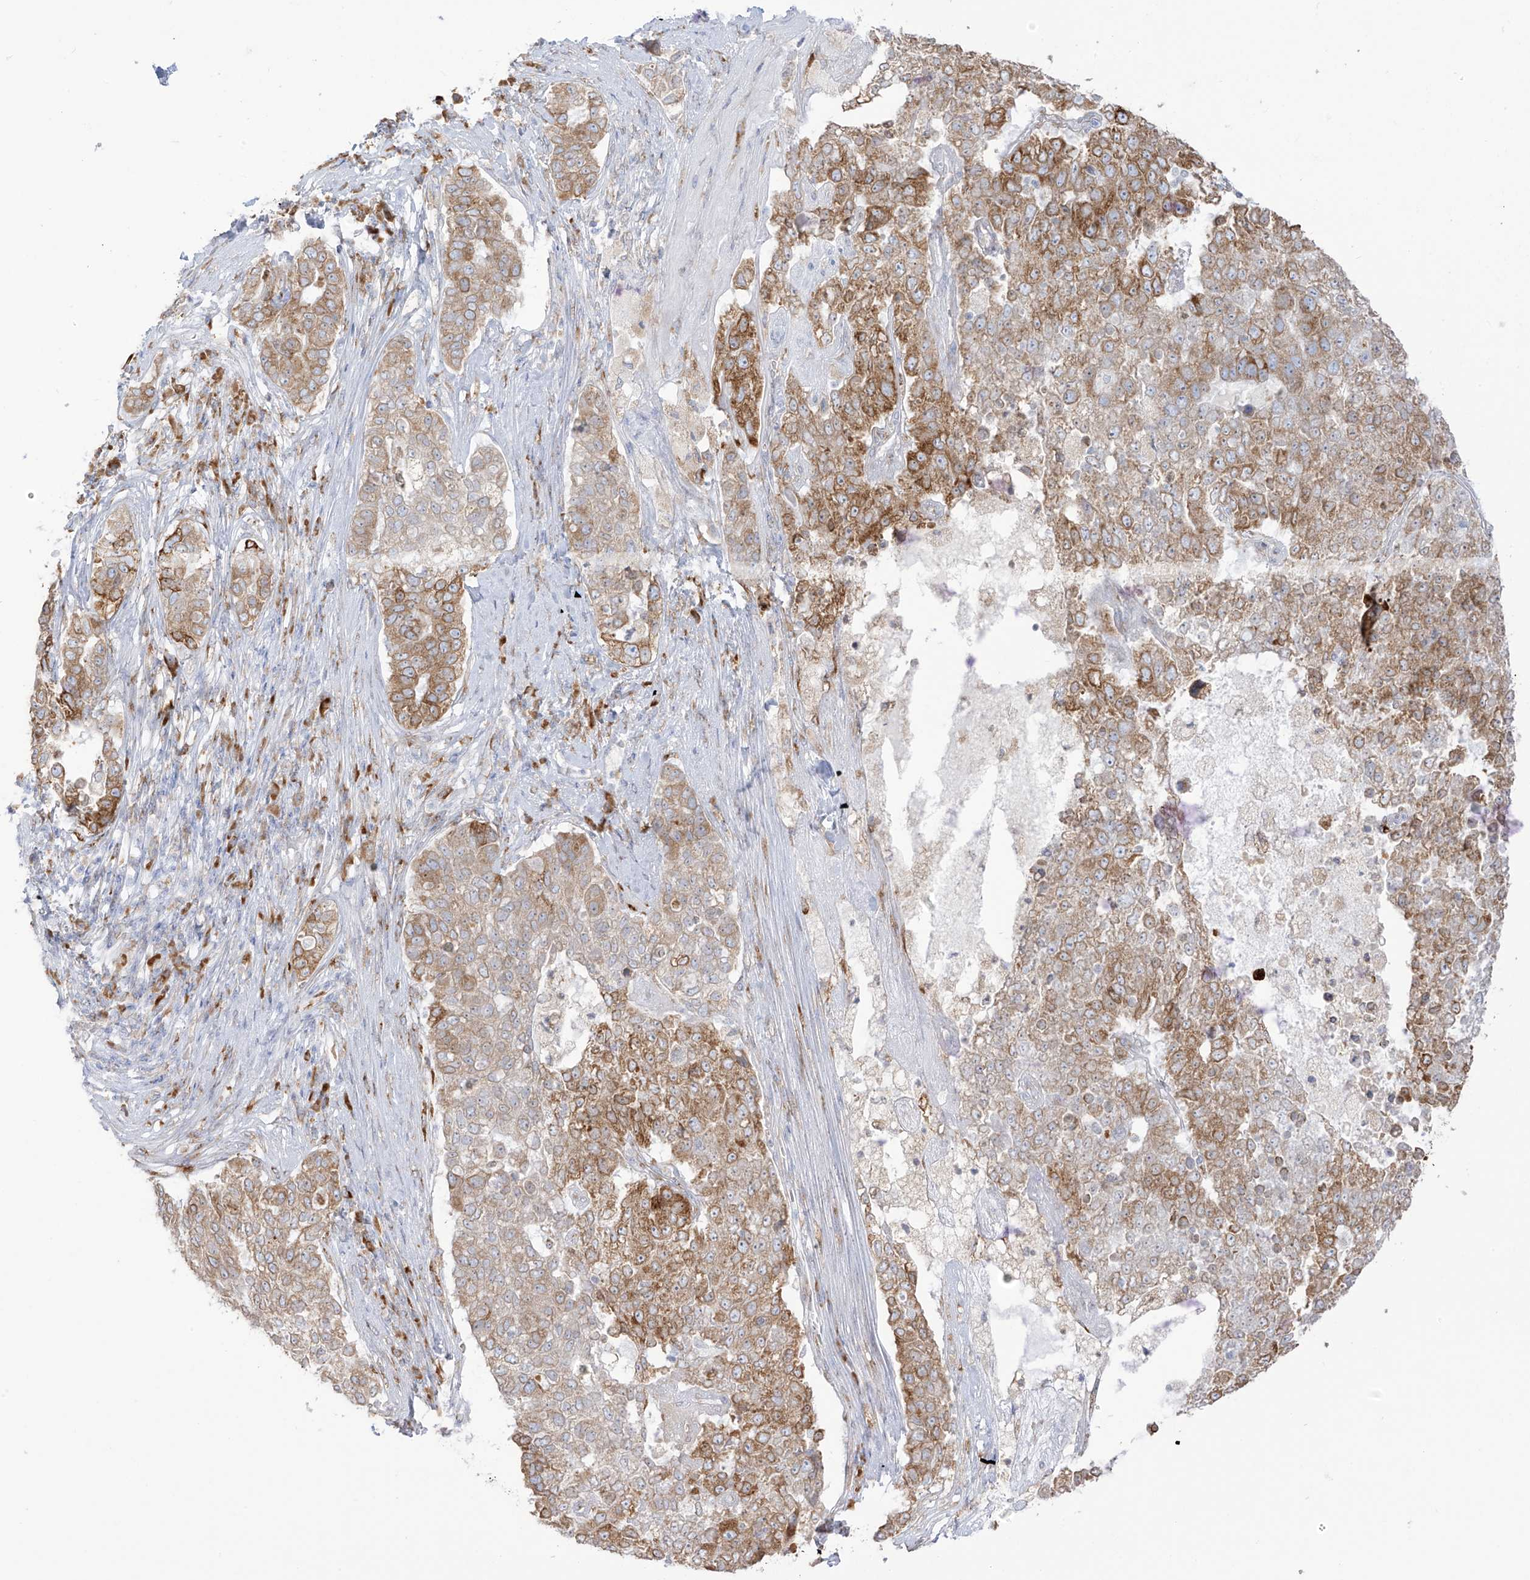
{"staining": {"intensity": "moderate", "quantity": ">75%", "location": "cytoplasmic/membranous"}, "tissue": "pancreatic cancer", "cell_type": "Tumor cells", "image_type": "cancer", "snomed": [{"axis": "morphology", "description": "Adenocarcinoma, NOS"}, {"axis": "topography", "description": "Pancreas"}], "caption": "This histopathology image exhibits IHC staining of adenocarcinoma (pancreatic), with medium moderate cytoplasmic/membranous positivity in approximately >75% of tumor cells.", "gene": "LRRC59", "patient": {"sex": "female", "age": 61}}